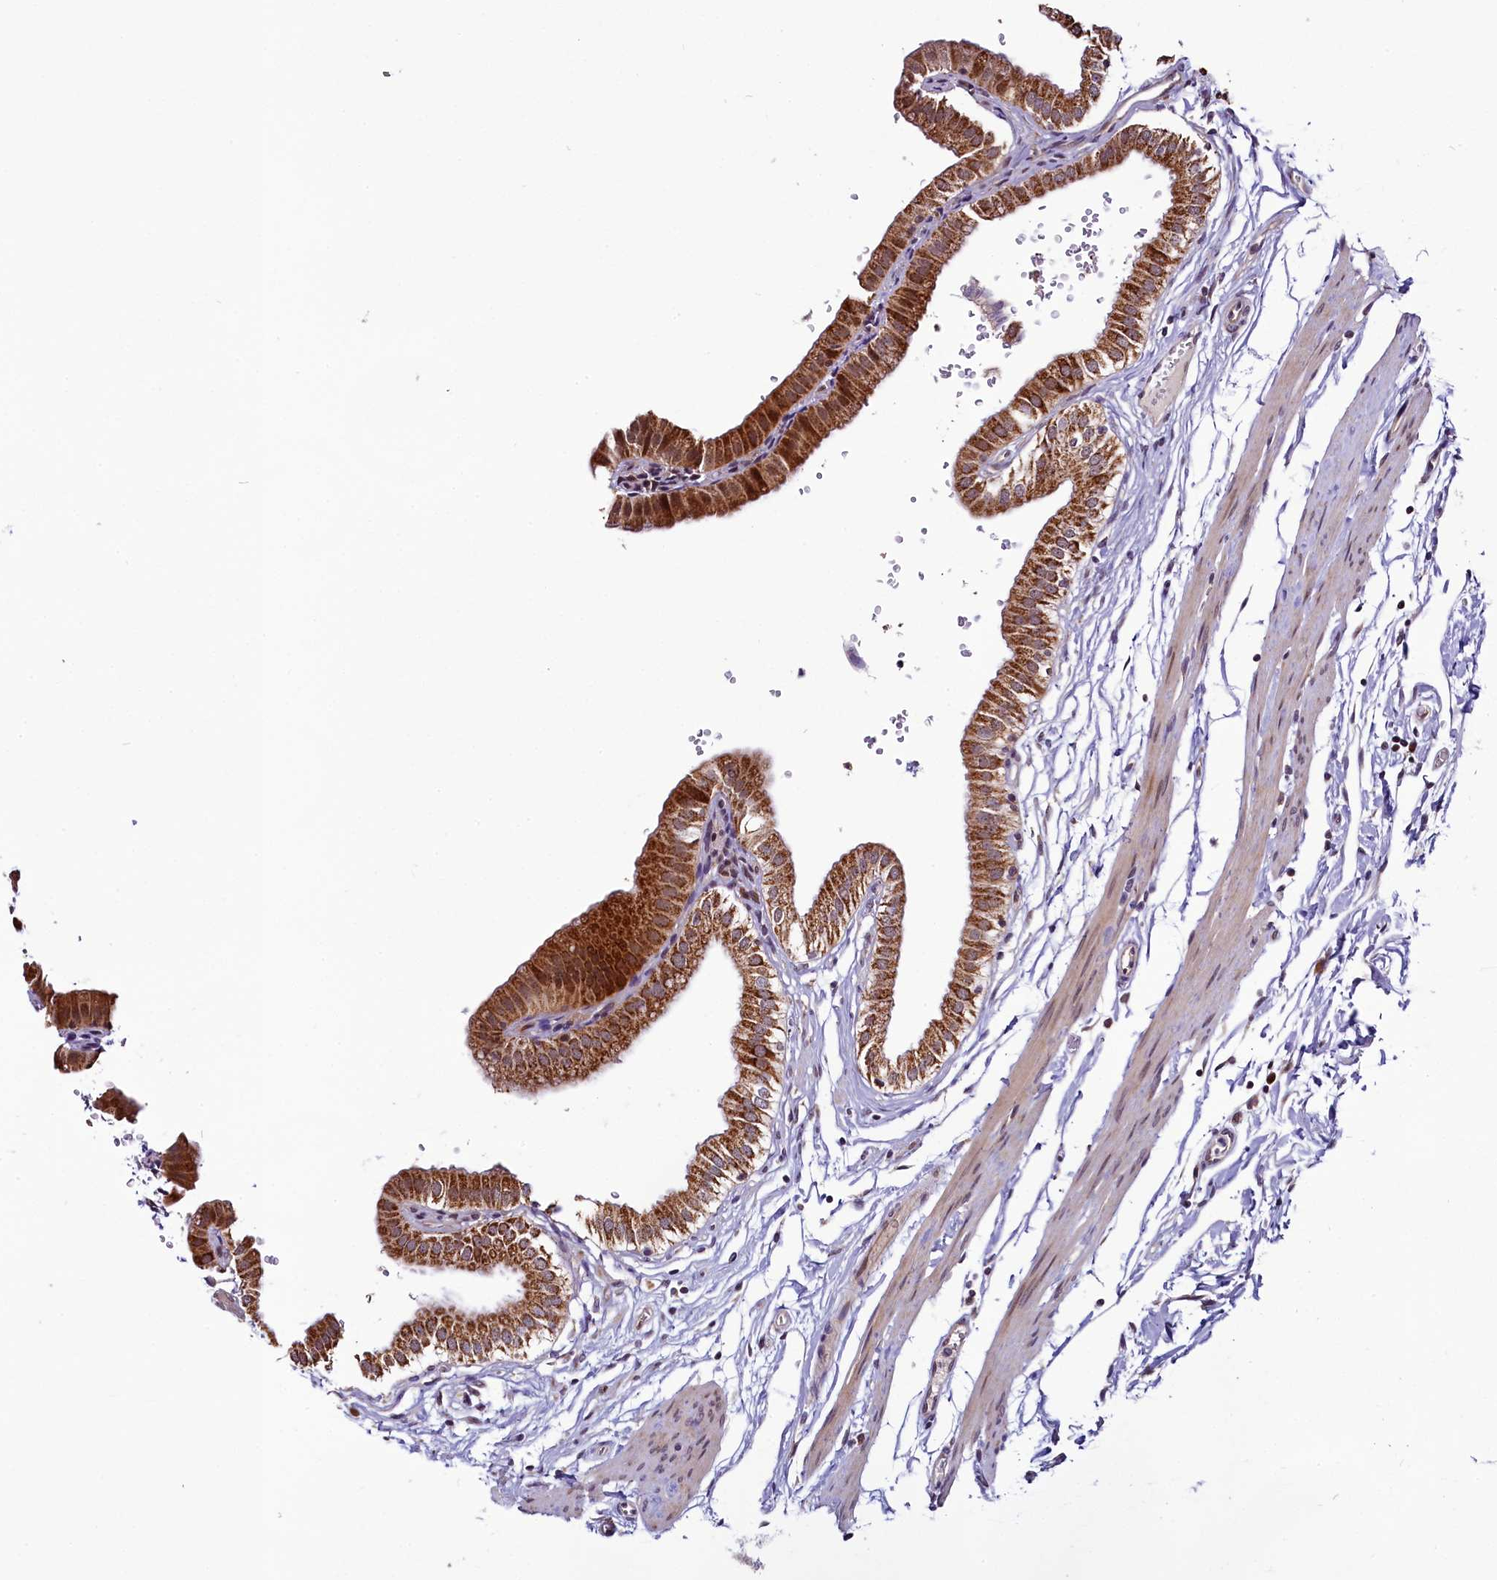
{"staining": {"intensity": "moderate", "quantity": ">75%", "location": "cytoplasmic/membranous,nuclear"}, "tissue": "gallbladder", "cell_type": "Glandular cells", "image_type": "normal", "snomed": [{"axis": "morphology", "description": "Normal tissue, NOS"}, {"axis": "topography", "description": "Gallbladder"}], "caption": "Immunohistochemical staining of benign gallbladder exhibits >75% levels of moderate cytoplasmic/membranous,nuclear protein expression in about >75% of glandular cells.", "gene": "RPUSD2", "patient": {"sex": "female", "age": 61}}